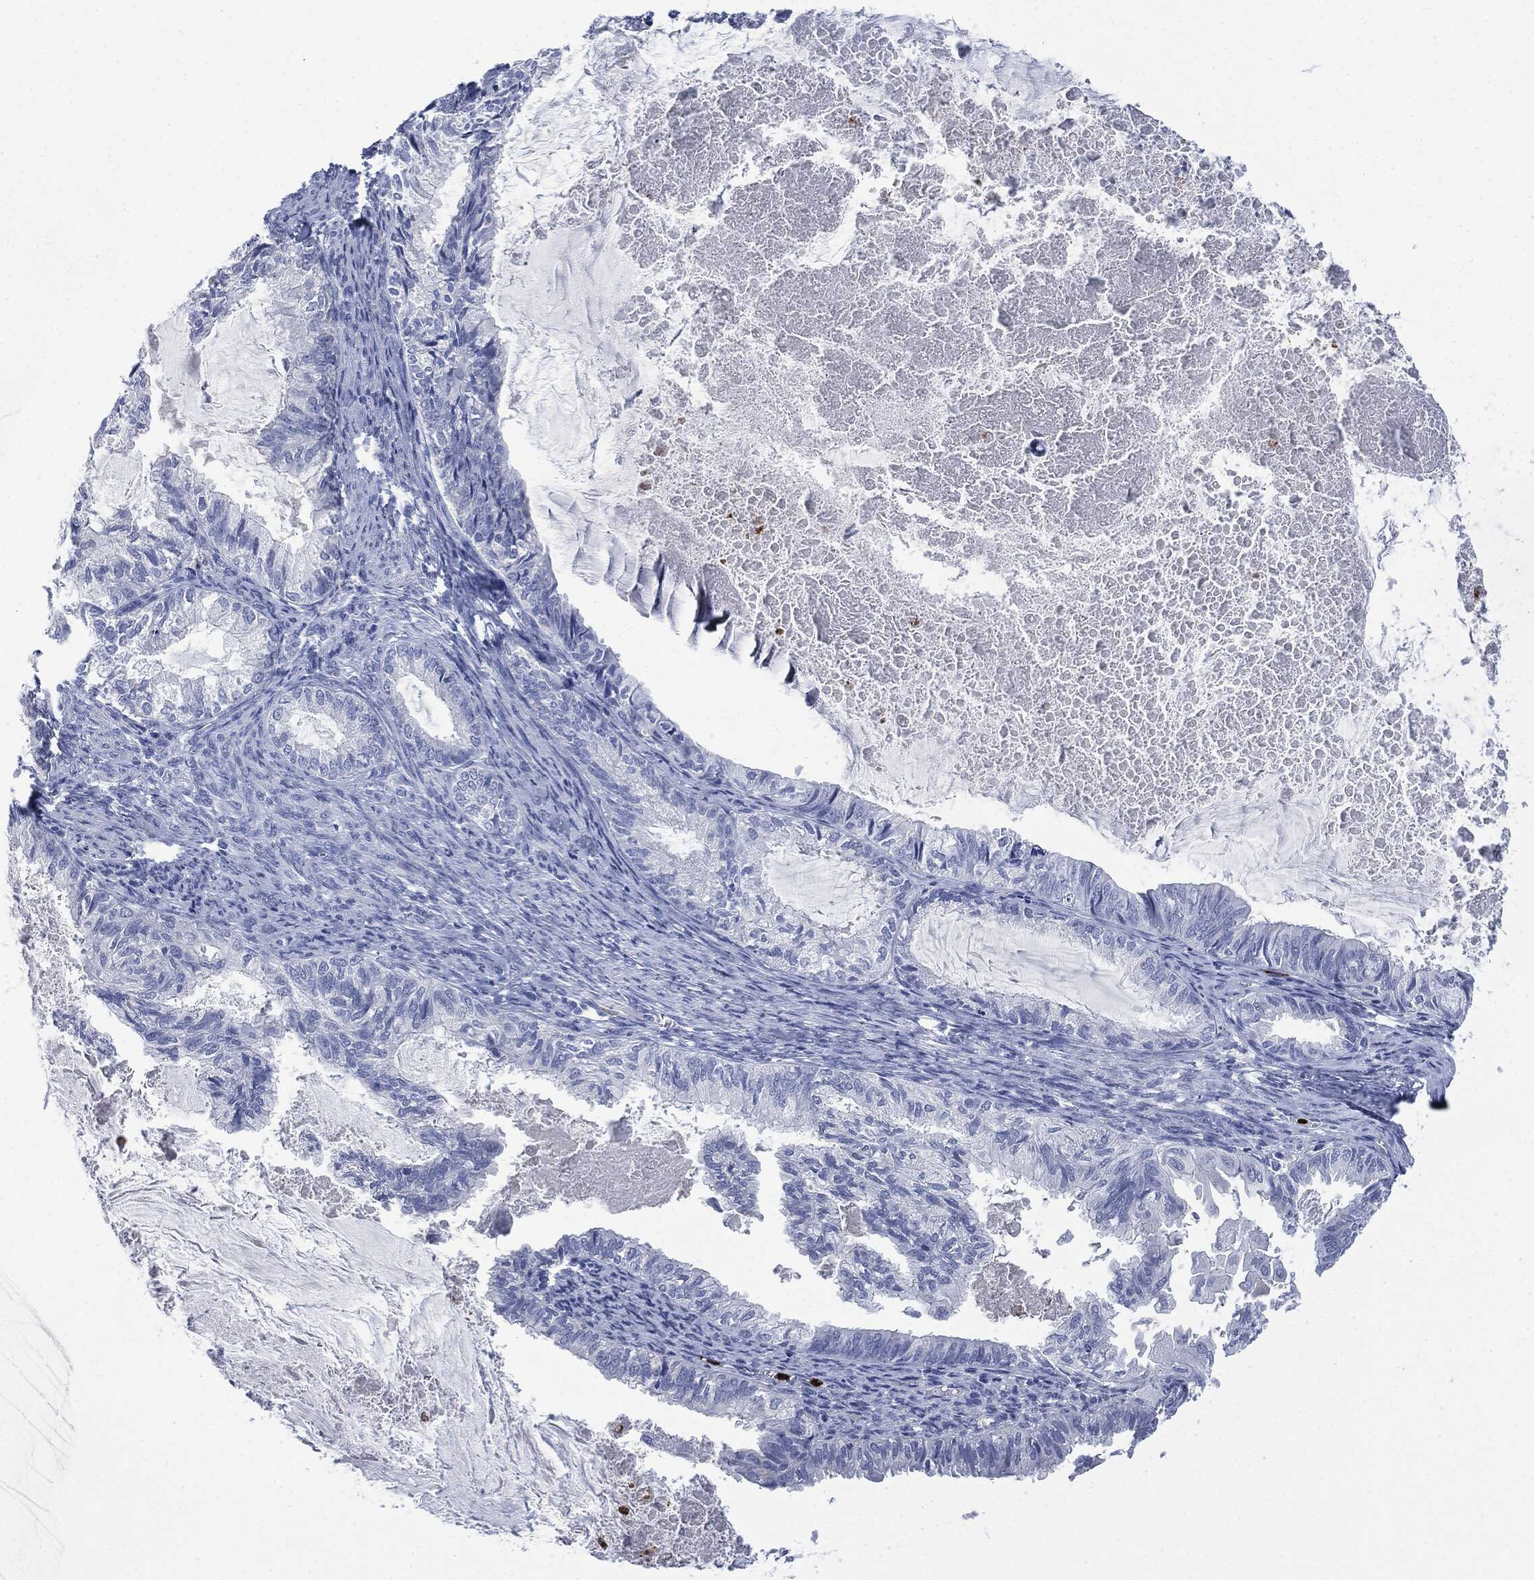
{"staining": {"intensity": "negative", "quantity": "none", "location": "none"}, "tissue": "endometrial cancer", "cell_type": "Tumor cells", "image_type": "cancer", "snomed": [{"axis": "morphology", "description": "Adenocarcinoma, NOS"}, {"axis": "topography", "description": "Endometrium"}], "caption": "DAB immunohistochemical staining of human endometrial adenocarcinoma displays no significant positivity in tumor cells.", "gene": "CEACAM8", "patient": {"sex": "female", "age": 86}}